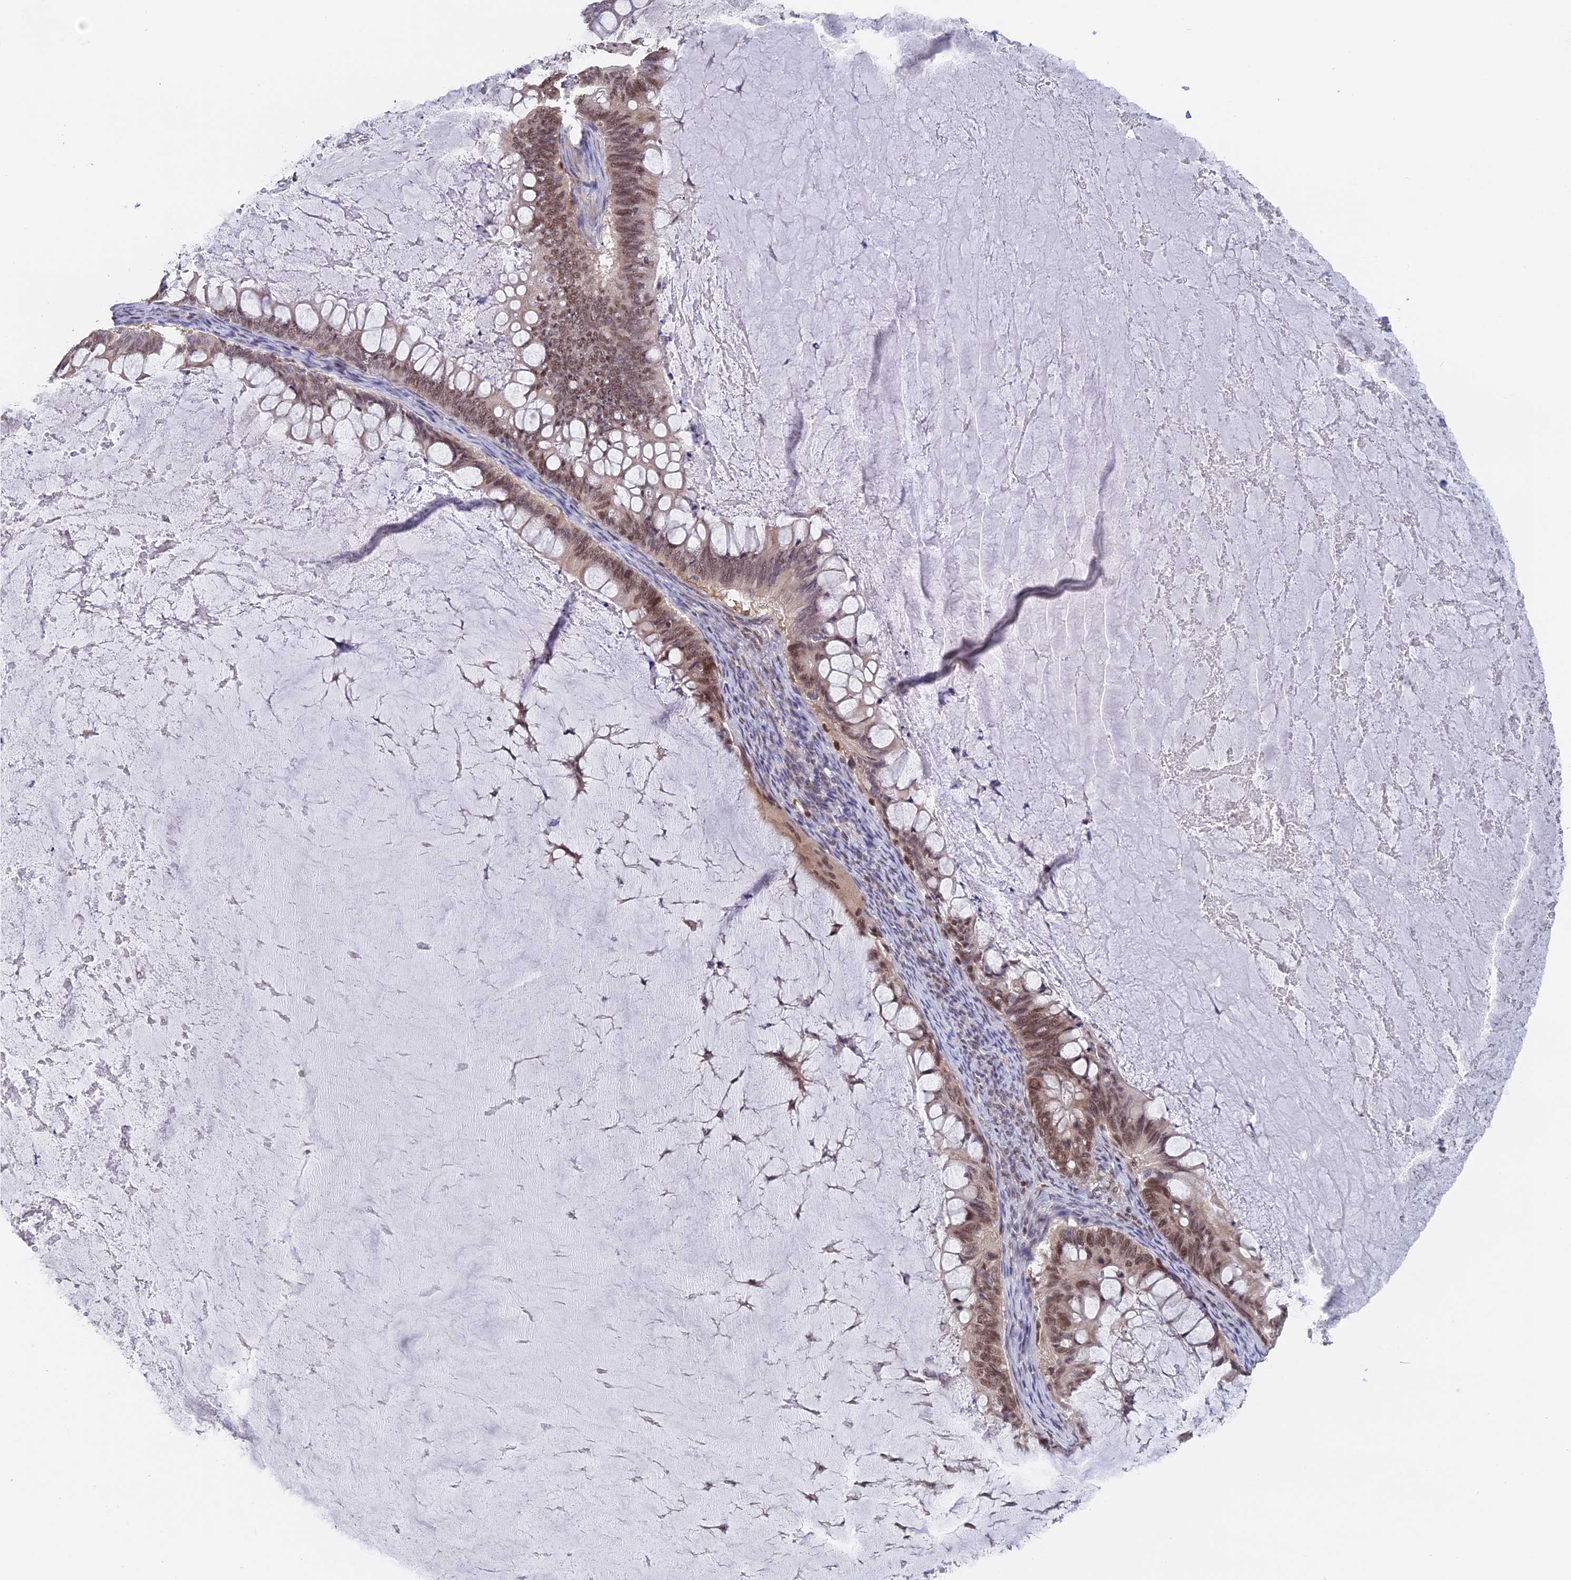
{"staining": {"intensity": "moderate", "quantity": ">75%", "location": "nuclear"}, "tissue": "ovarian cancer", "cell_type": "Tumor cells", "image_type": "cancer", "snomed": [{"axis": "morphology", "description": "Cystadenocarcinoma, mucinous, NOS"}, {"axis": "topography", "description": "Ovary"}], "caption": "Immunohistochemical staining of human ovarian cancer displays medium levels of moderate nuclear protein positivity in about >75% of tumor cells. Using DAB (3,3'-diaminobenzidine) (brown) and hematoxylin (blue) stains, captured at high magnification using brightfield microscopy.", "gene": "RFC5", "patient": {"sex": "female", "age": 61}}